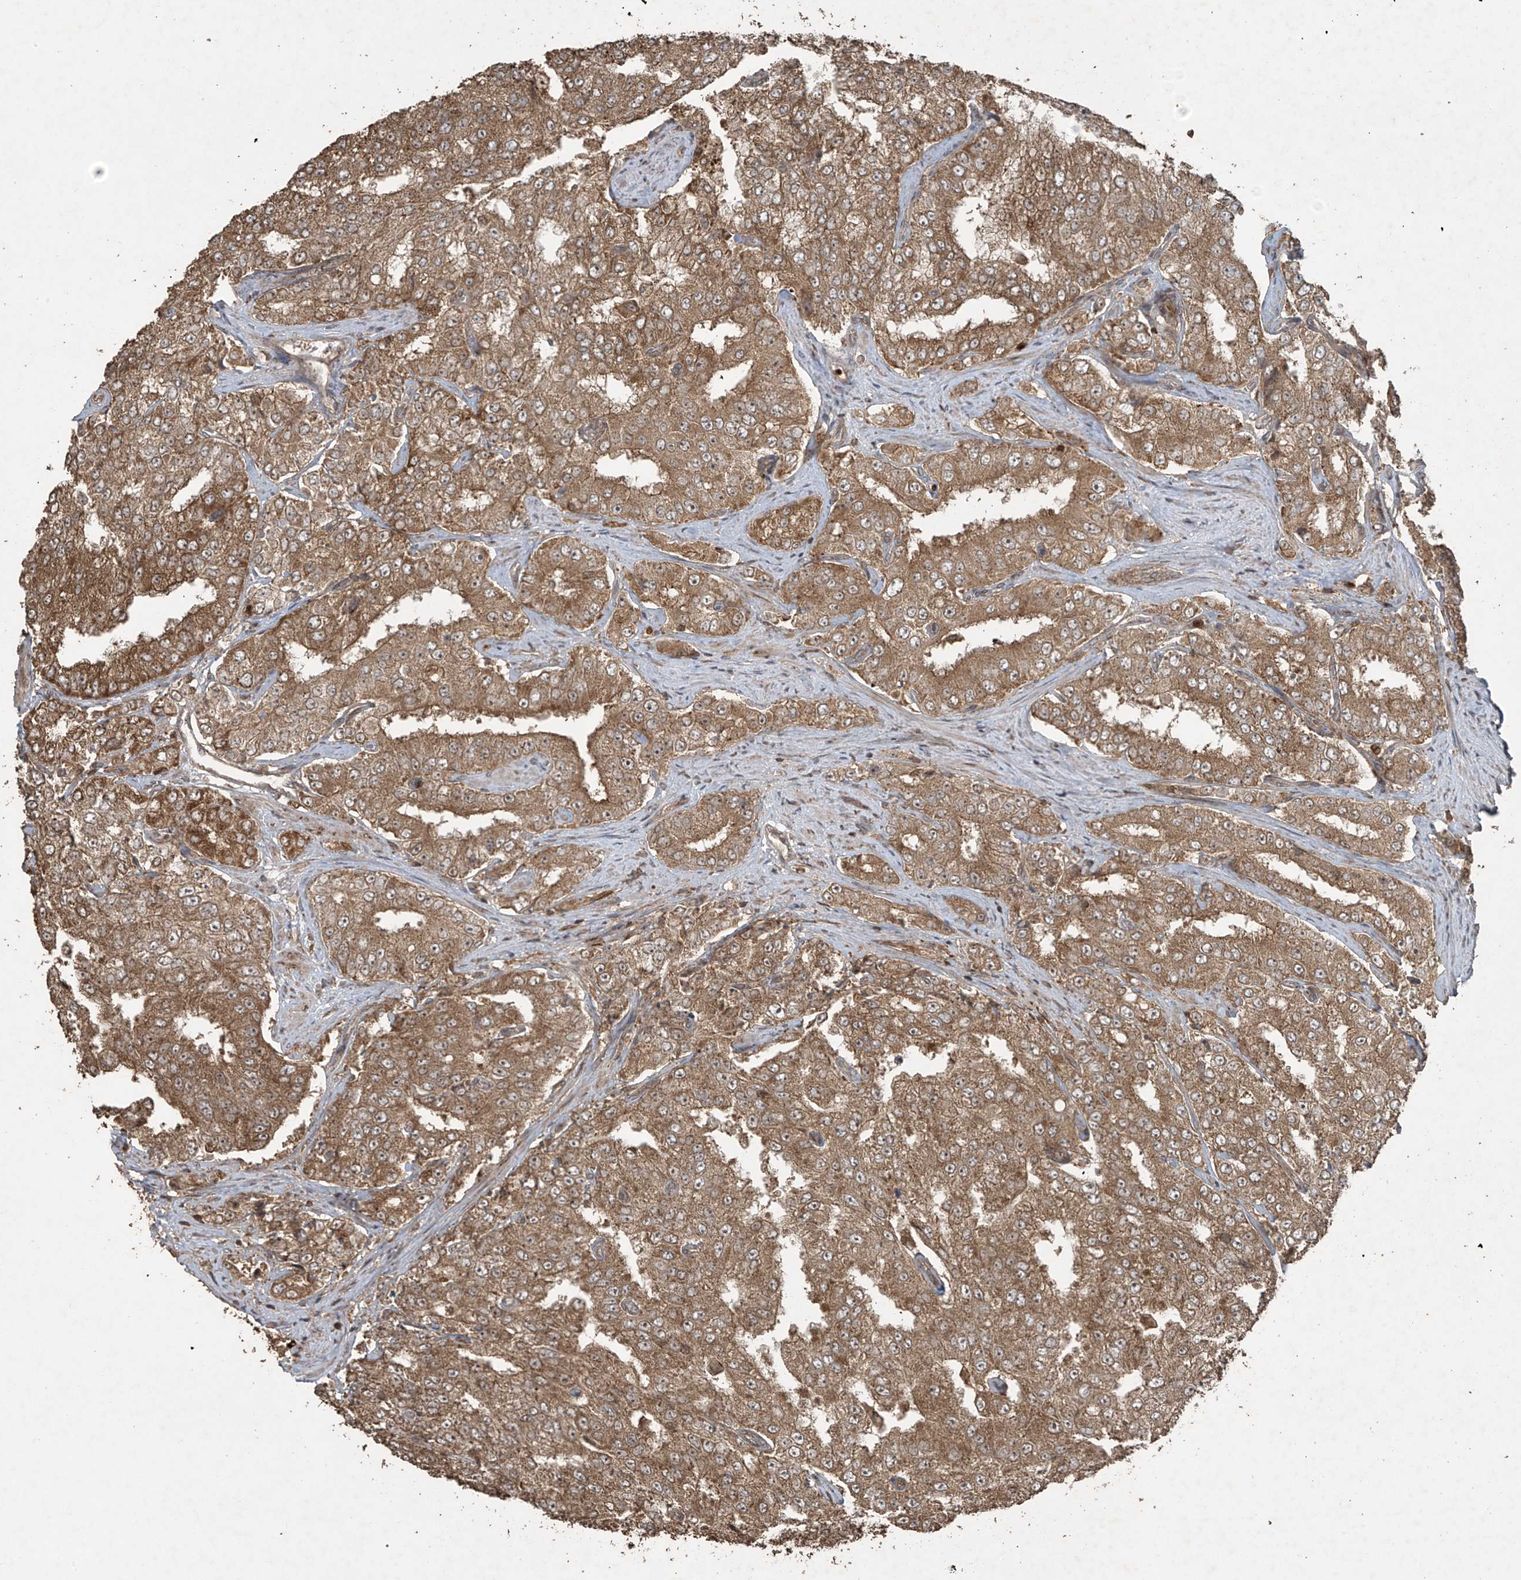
{"staining": {"intensity": "moderate", "quantity": ">75%", "location": "cytoplasmic/membranous"}, "tissue": "prostate cancer", "cell_type": "Tumor cells", "image_type": "cancer", "snomed": [{"axis": "morphology", "description": "Adenocarcinoma, High grade"}, {"axis": "topography", "description": "Prostate"}], "caption": "Tumor cells display moderate cytoplasmic/membranous staining in approximately >75% of cells in prostate cancer. (DAB IHC with brightfield microscopy, high magnification).", "gene": "PGPEP1", "patient": {"sex": "male", "age": 58}}